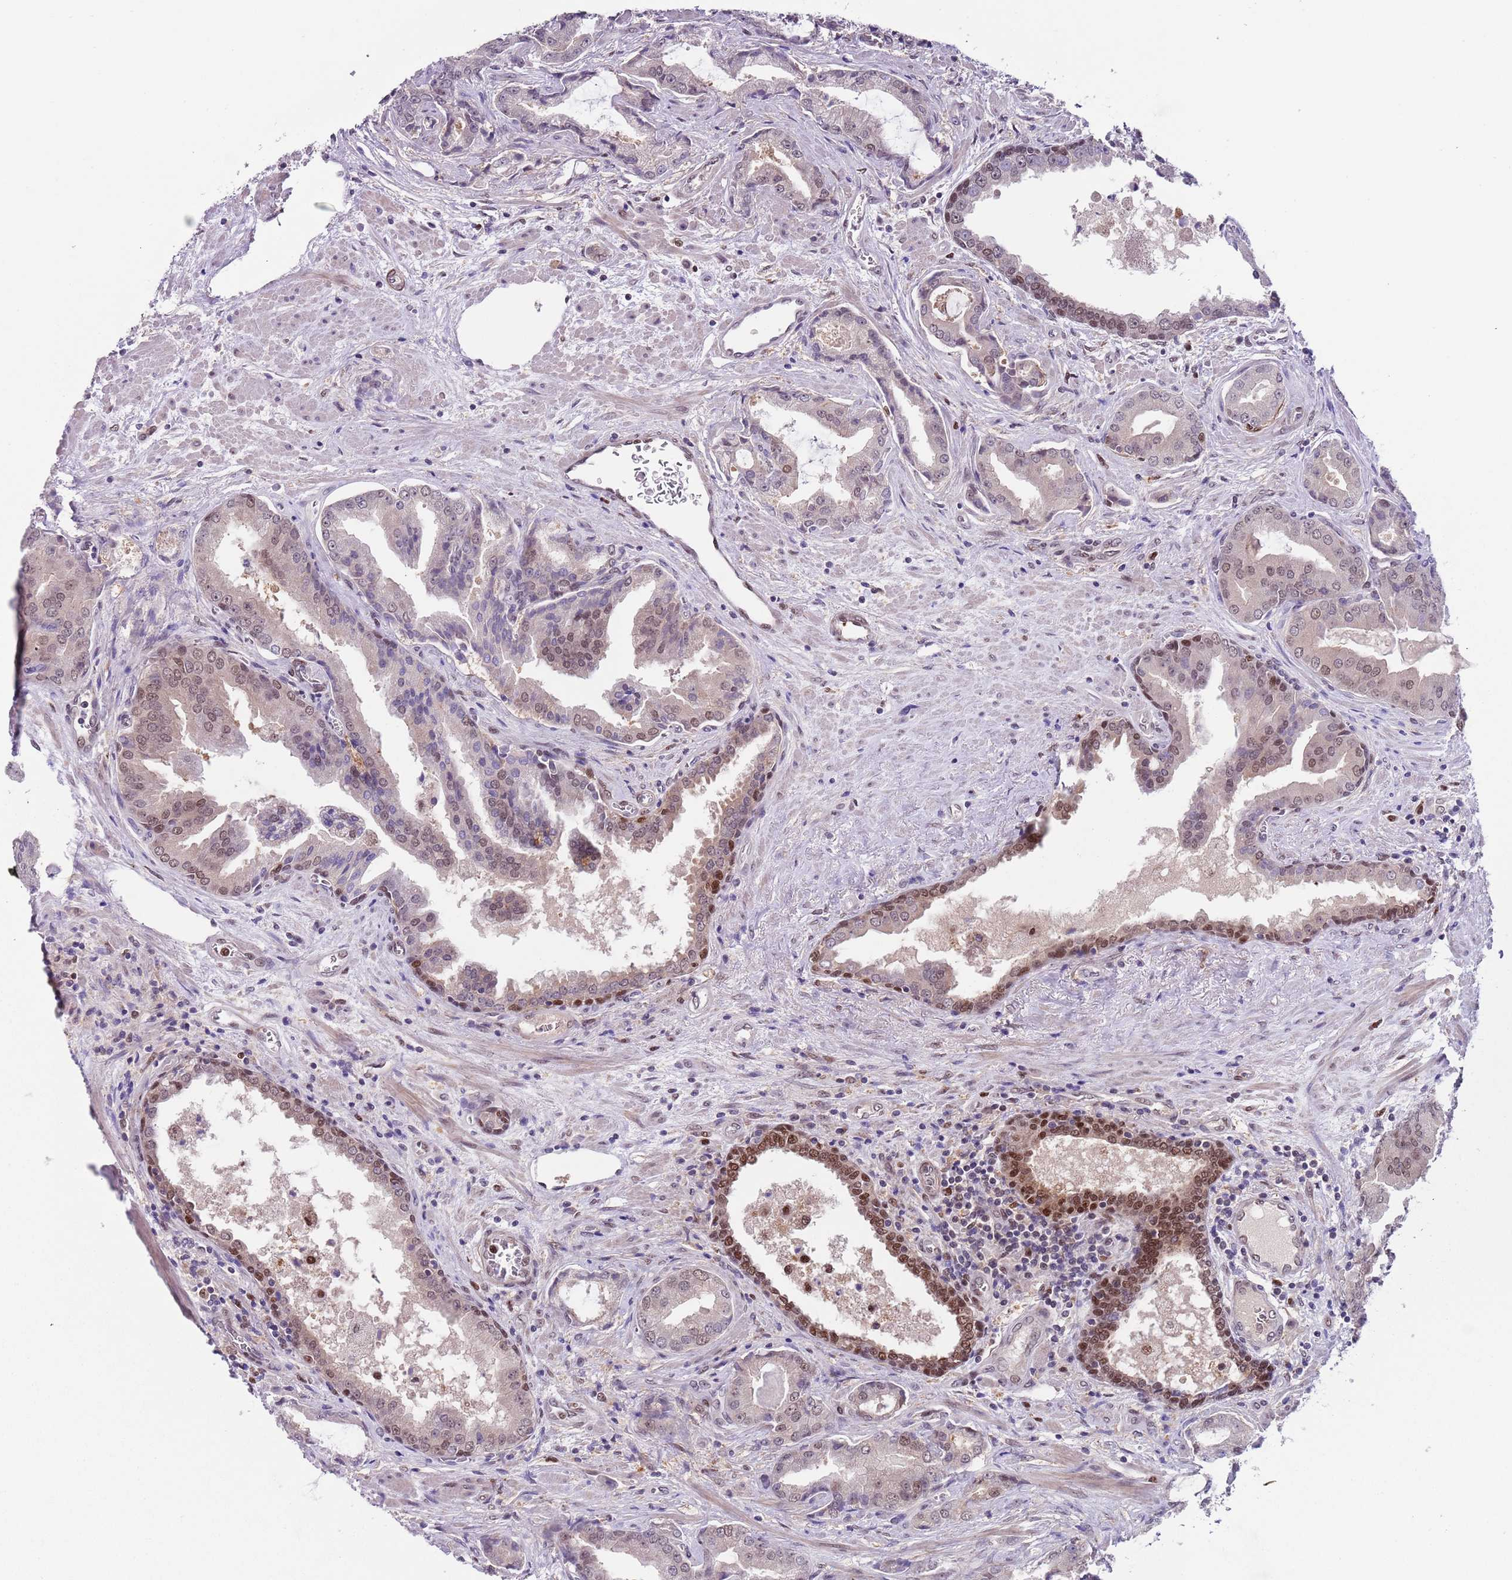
{"staining": {"intensity": "weak", "quantity": "<25%", "location": "nuclear"}, "tissue": "prostate cancer", "cell_type": "Tumor cells", "image_type": "cancer", "snomed": [{"axis": "morphology", "description": "Adenocarcinoma, High grade"}, {"axis": "topography", "description": "Prostate"}], "caption": "Tumor cells show no significant staining in prostate adenocarcinoma (high-grade). (DAB (3,3'-diaminobenzidine) immunohistochemistry, high magnification).", "gene": "RMND5B", "patient": {"sex": "male", "age": 68}}